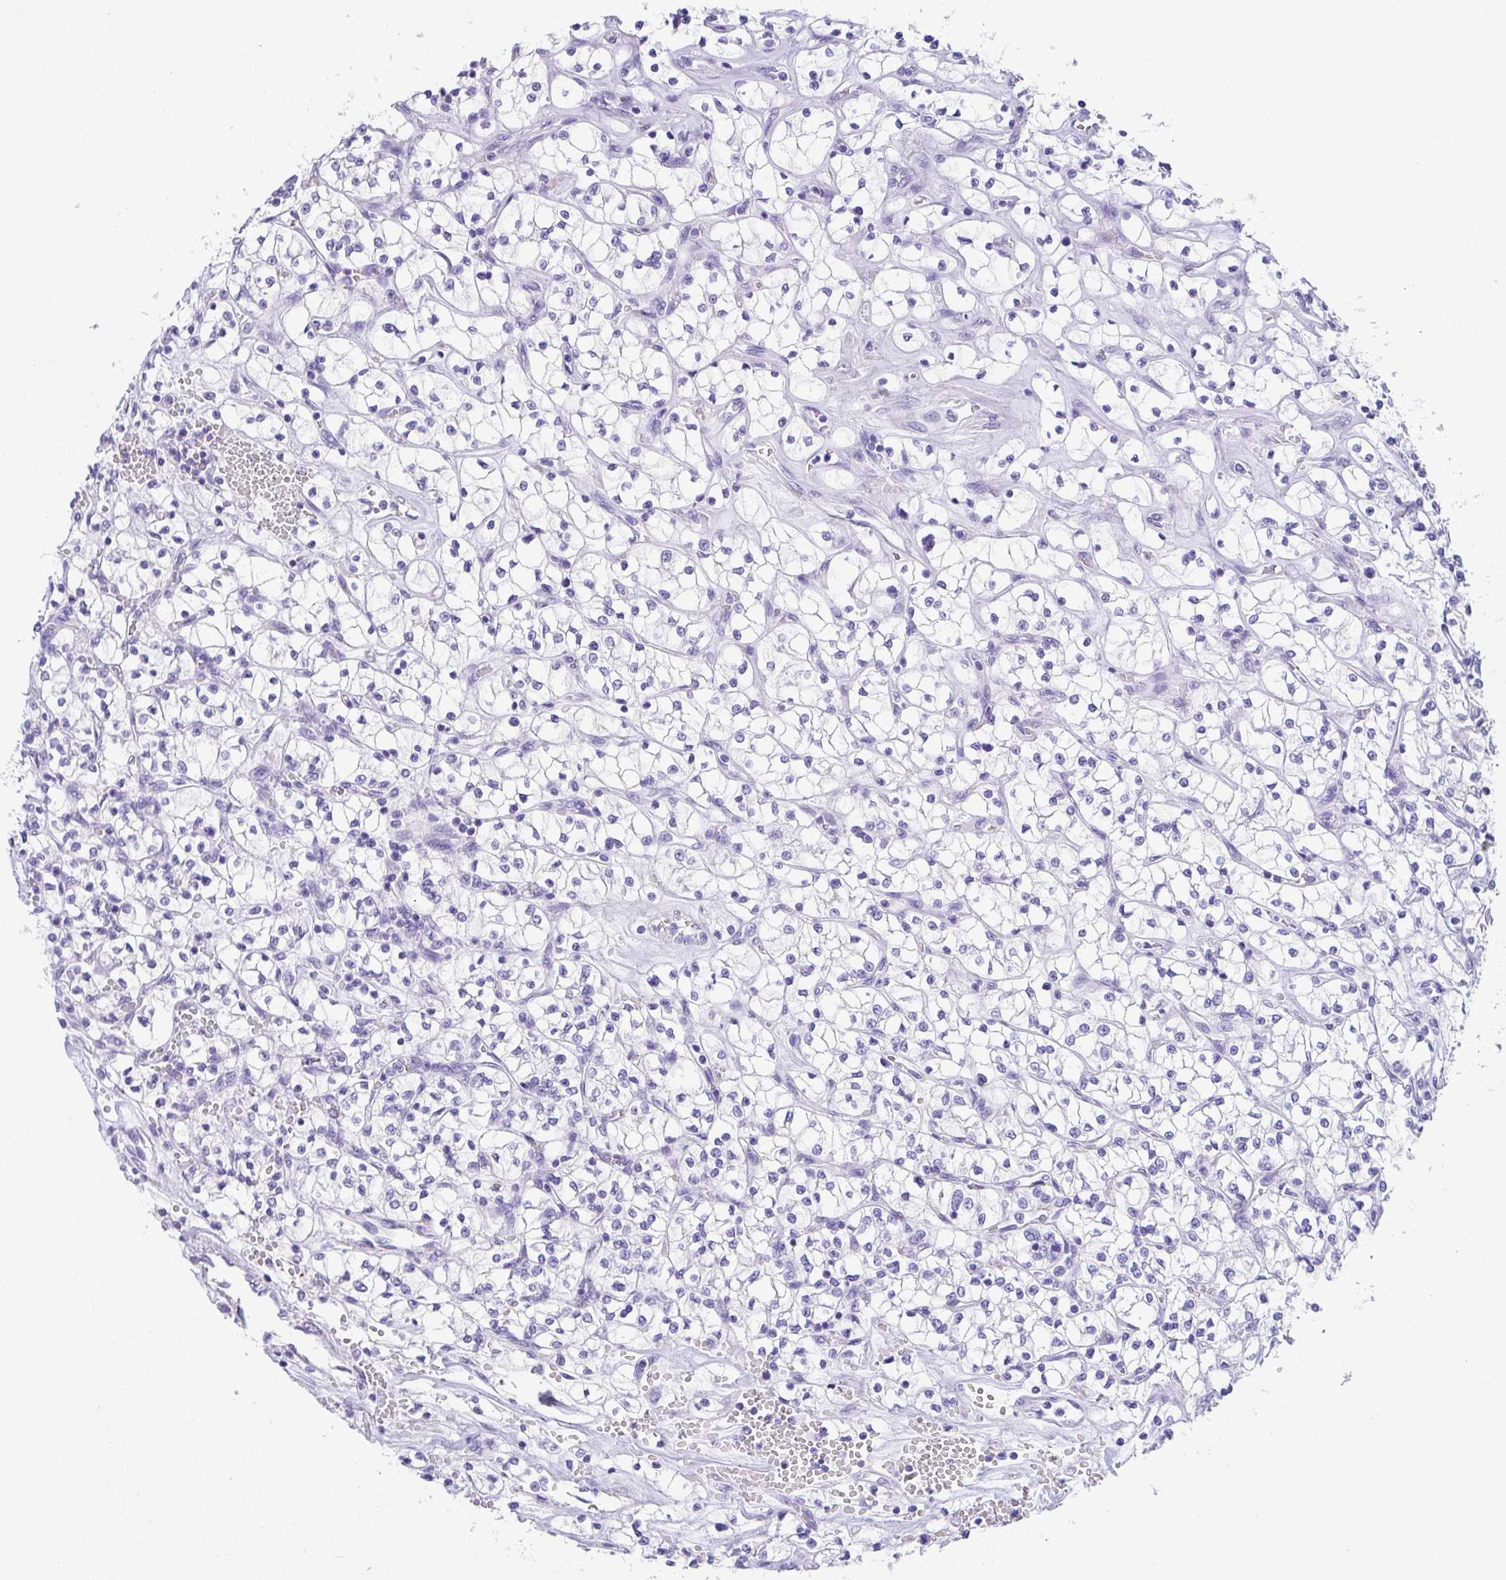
{"staining": {"intensity": "negative", "quantity": "none", "location": "none"}, "tissue": "renal cancer", "cell_type": "Tumor cells", "image_type": "cancer", "snomed": [{"axis": "morphology", "description": "Adenocarcinoma, NOS"}, {"axis": "topography", "description": "Kidney"}], "caption": "A high-resolution photomicrograph shows immunohistochemistry (IHC) staining of renal cancer (adenocarcinoma), which demonstrates no significant expression in tumor cells. (DAB IHC, high magnification).", "gene": "CPA1", "patient": {"sex": "female", "age": 64}}